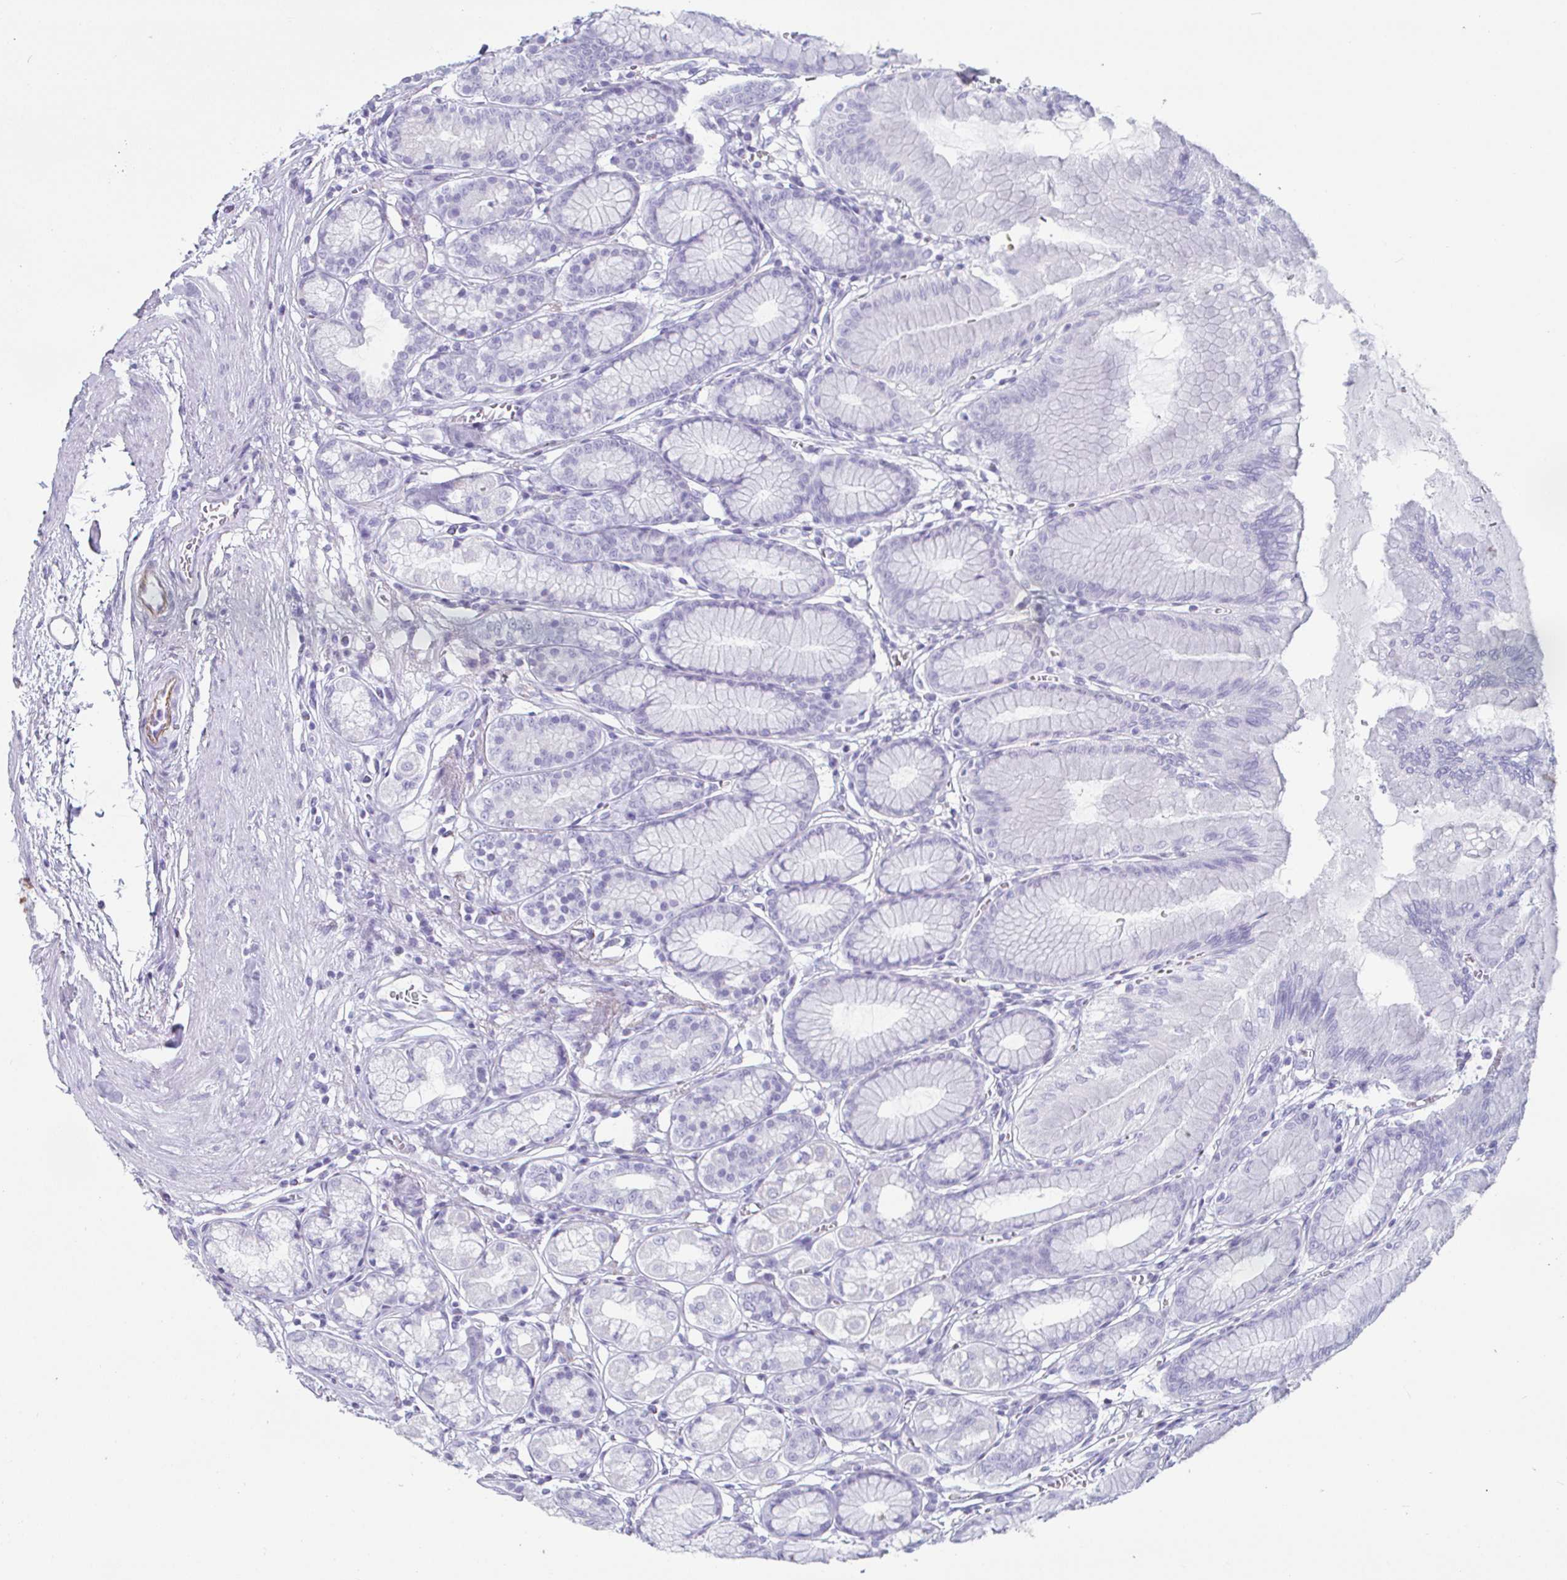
{"staining": {"intensity": "negative", "quantity": "none", "location": "none"}, "tissue": "stomach", "cell_type": "Glandular cells", "image_type": "normal", "snomed": [{"axis": "morphology", "description": "Normal tissue, NOS"}, {"axis": "topography", "description": "Stomach"}, {"axis": "topography", "description": "Stomach, lower"}], "caption": "Immunohistochemistry histopathology image of normal stomach stained for a protein (brown), which exhibits no expression in glandular cells.", "gene": "CREG2", "patient": {"sex": "male", "age": 76}}